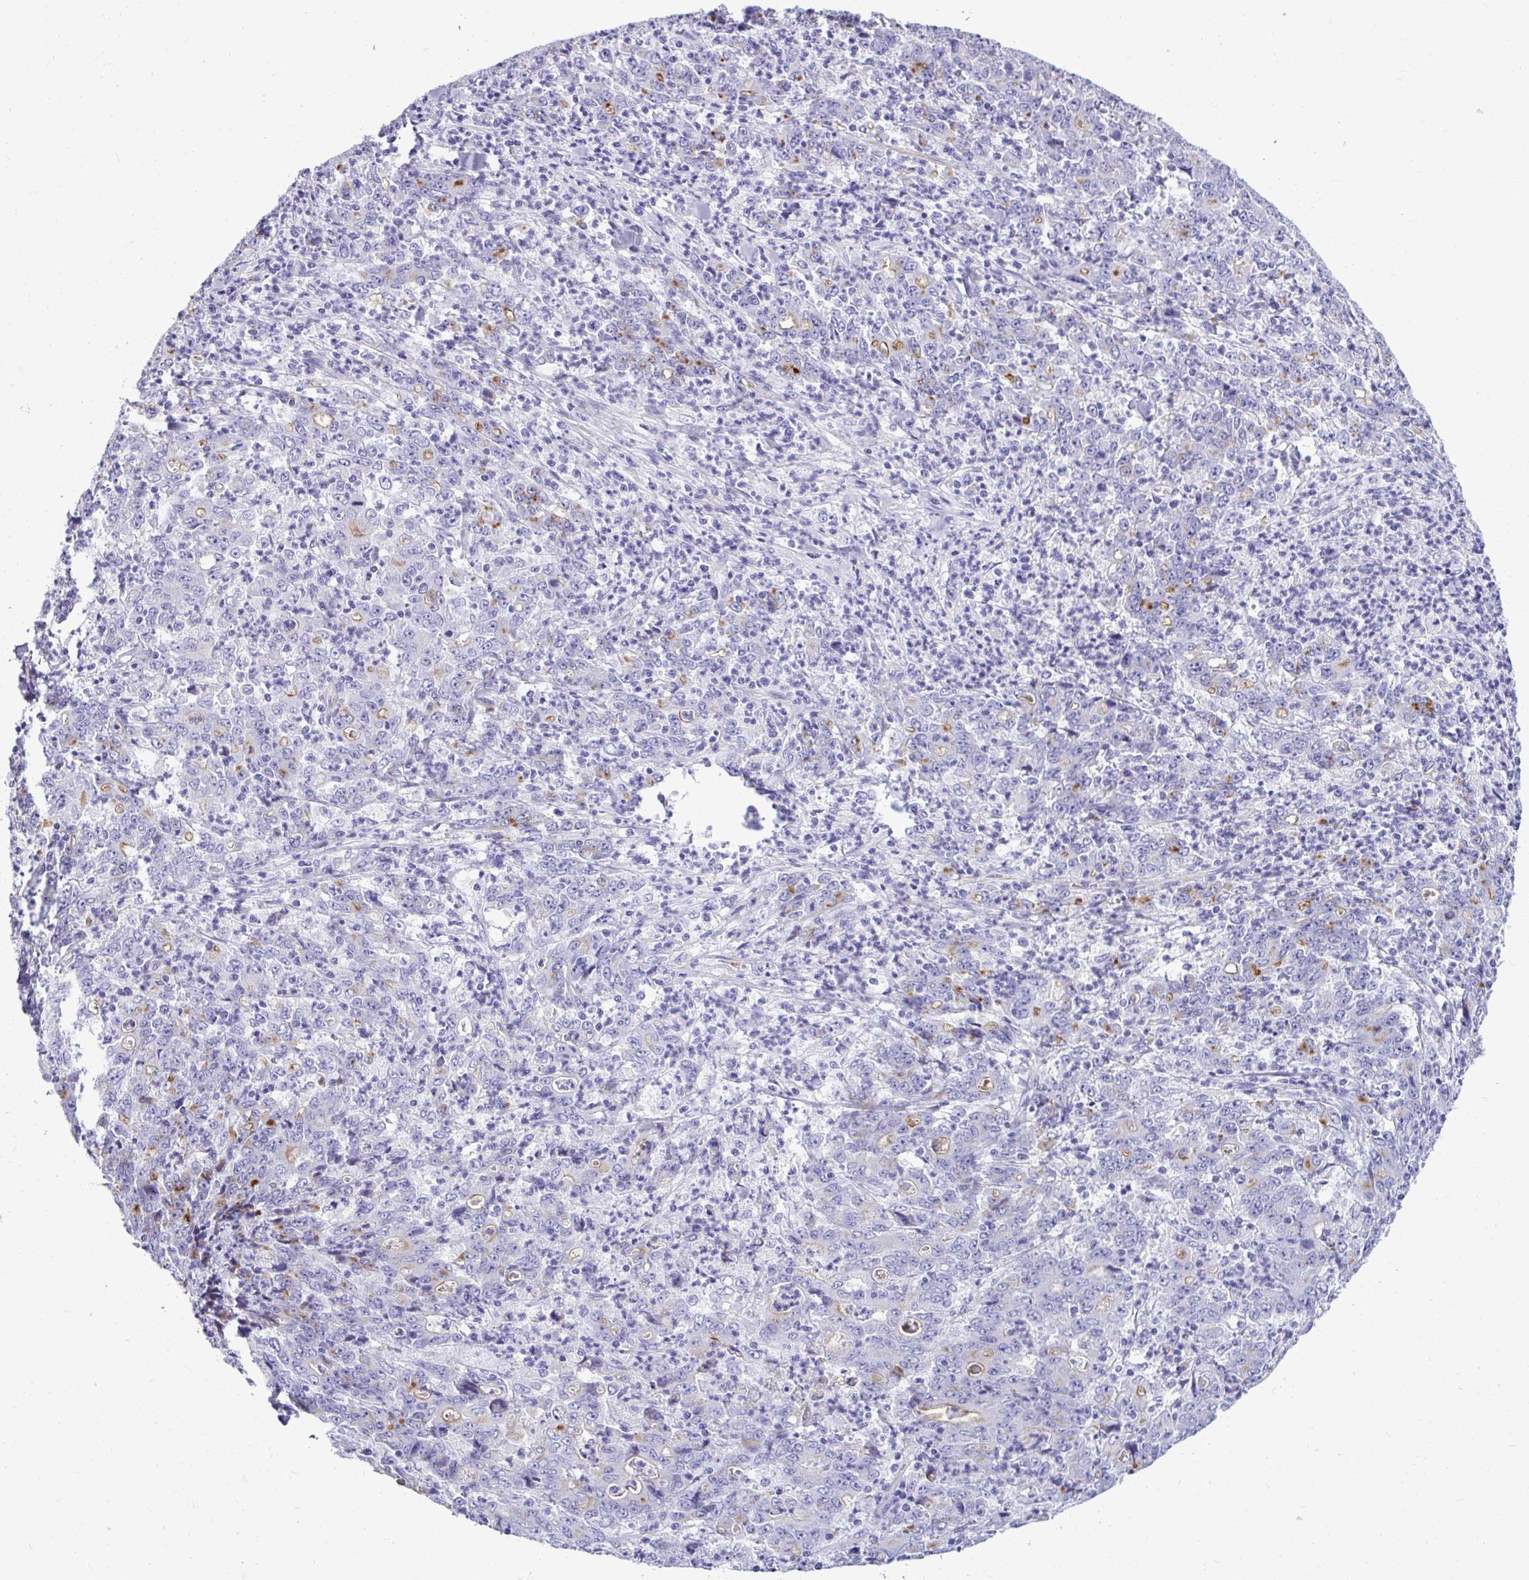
{"staining": {"intensity": "negative", "quantity": "none", "location": "none"}, "tissue": "stomach cancer", "cell_type": "Tumor cells", "image_type": "cancer", "snomed": [{"axis": "morphology", "description": "Adenocarcinoma, NOS"}, {"axis": "topography", "description": "Stomach, lower"}], "caption": "A high-resolution photomicrograph shows immunohistochemistry (IHC) staining of stomach adenocarcinoma, which shows no significant positivity in tumor cells.", "gene": "ABCG2", "patient": {"sex": "female", "age": 71}}